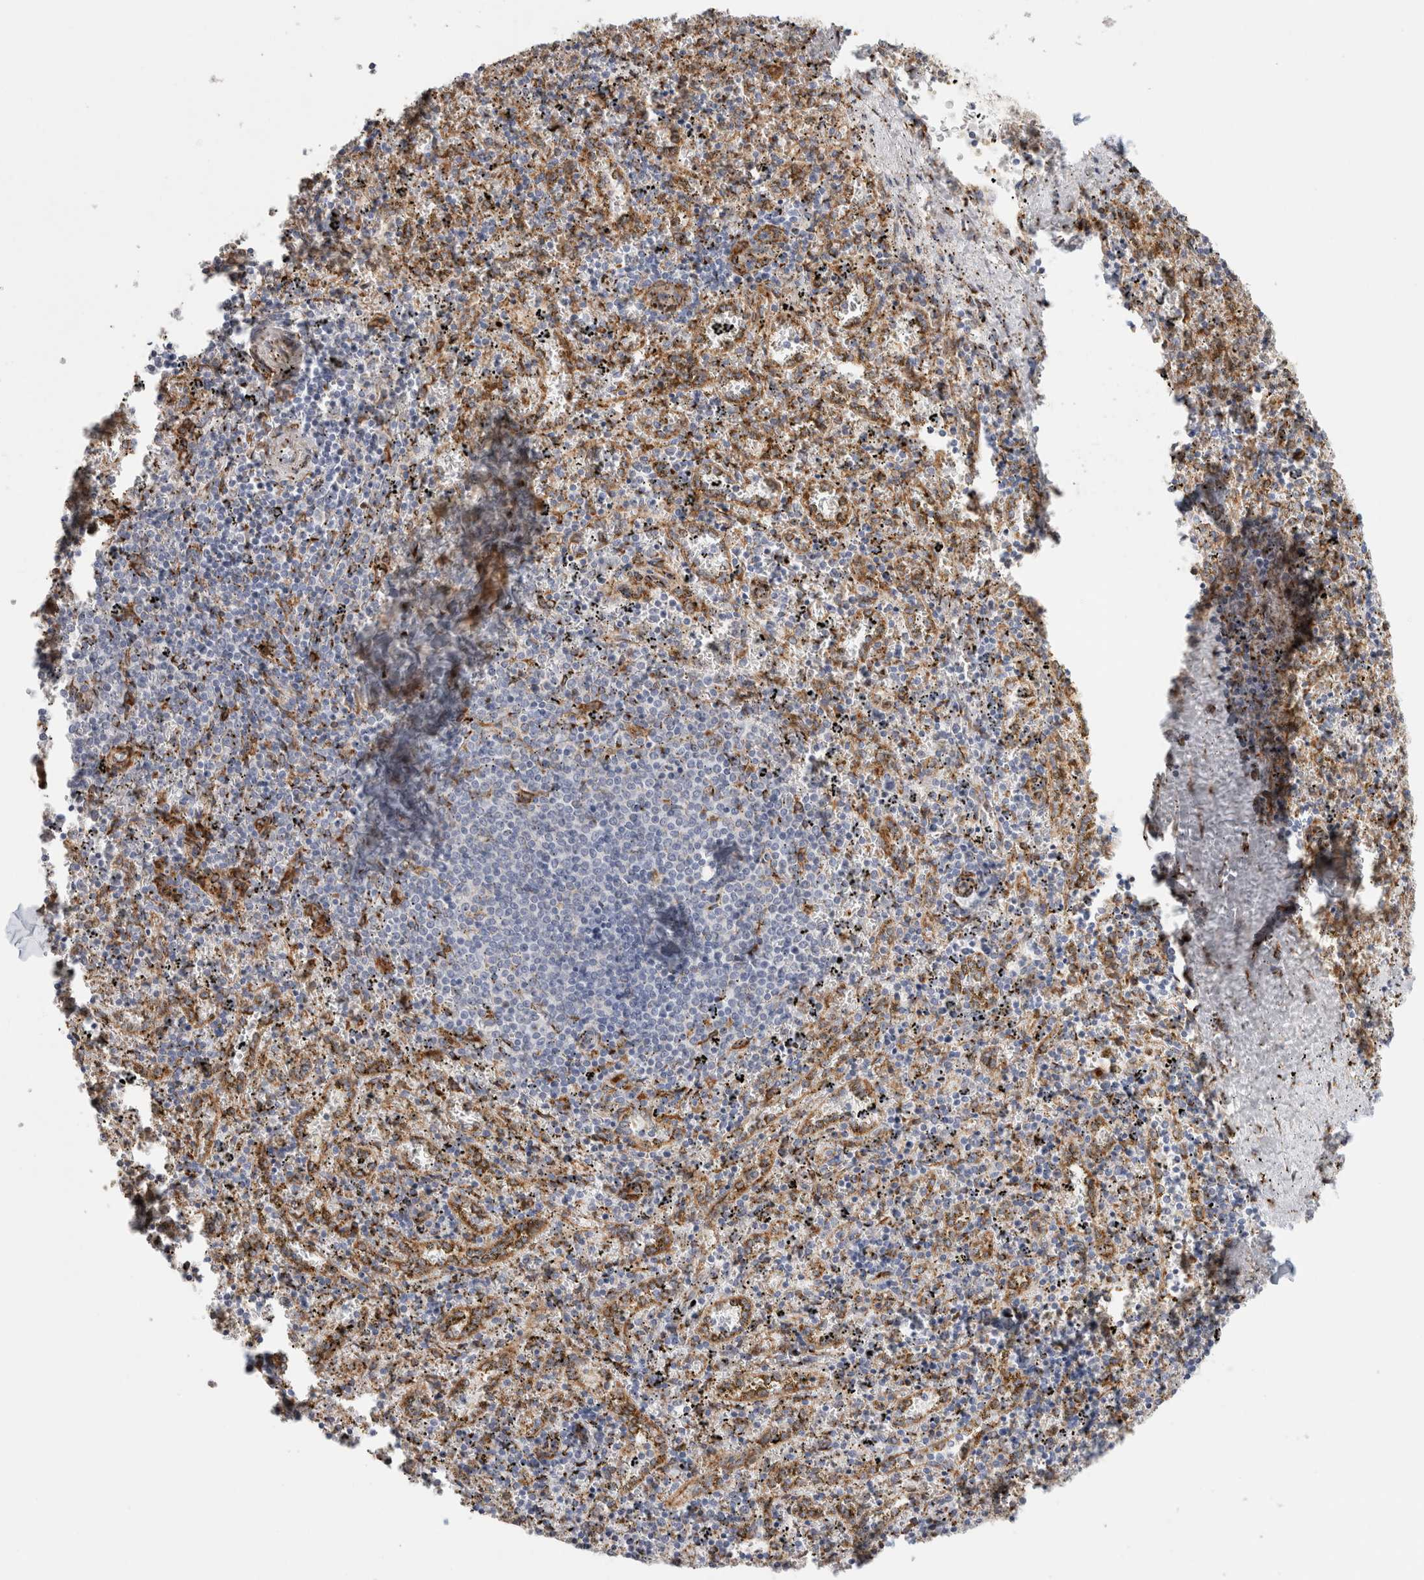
{"staining": {"intensity": "moderate", "quantity": "25%-75%", "location": "cytoplasmic/membranous"}, "tissue": "spleen", "cell_type": "Cells in red pulp", "image_type": "normal", "snomed": [{"axis": "morphology", "description": "Normal tissue, NOS"}, {"axis": "topography", "description": "Spleen"}], "caption": "Immunohistochemical staining of unremarkable human spleen exhibits 25%-75% levels of moderate cytoplasmic/membranous protein staining in about 25%-75% of cells in red pulp.", "gene": "MCFD2", "patient": {"sex": "male", "age": 11}}